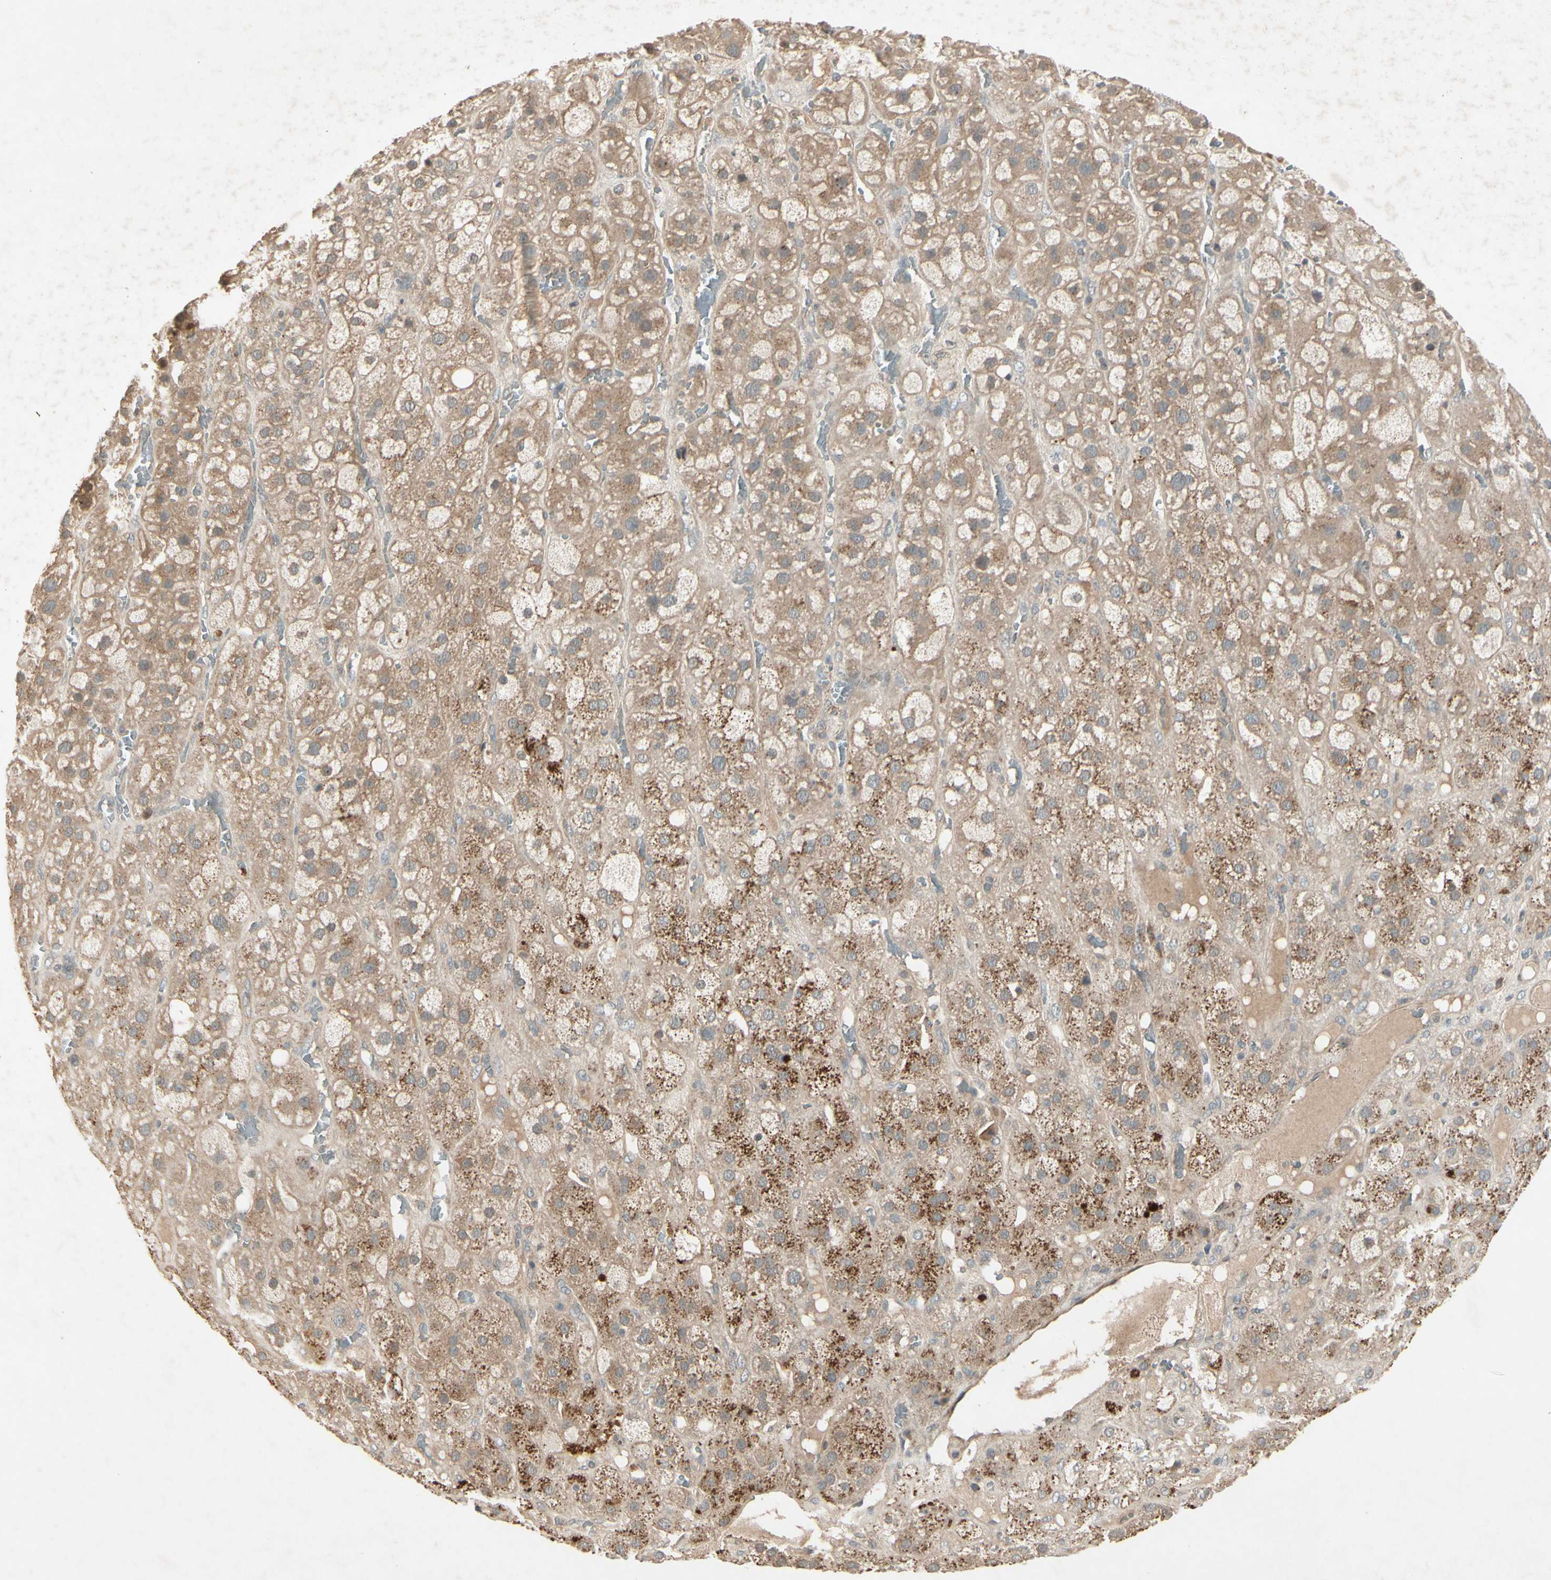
{"staining": {"intensity": "moderate", "quantity": ">75%", "location": "cytoplasmic/membranous"}, "tissue": "adrenal gland", "cell_type": "Glandular cells", "image_type": "normal", "snomed": [{"axis": "morphology", "description": "Normal tissue, NOS"}, {"axis": "topography", "description": "Adrenal gland"}], "caption": "Adrenal gland stained with a brown dye demonstrates moderate cytoplasmic/membranous positive expression in approximately >75% of glandular cells.", "gene": "FHDC1", "patient": {"sex": "female", "age": 47}}